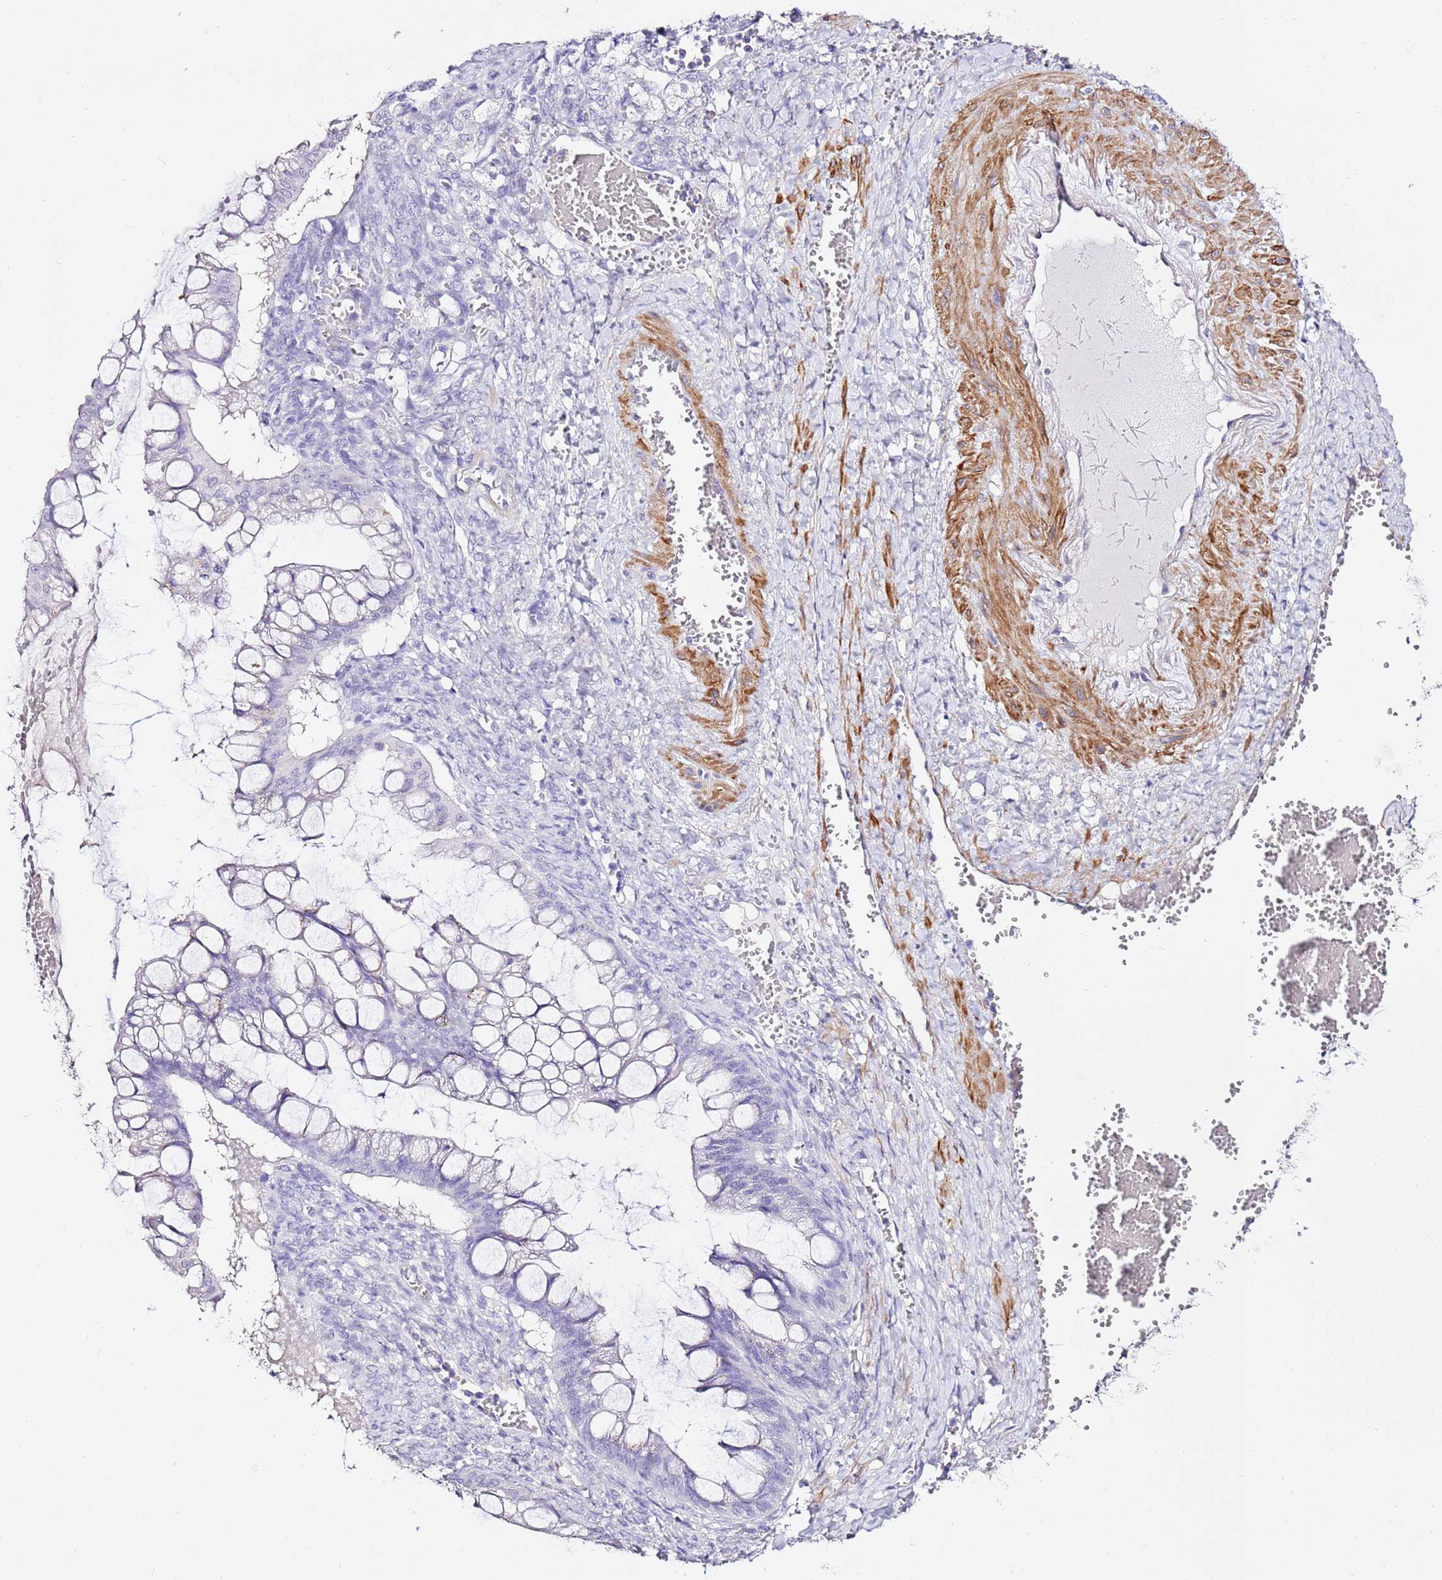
{"staining": {"intensity": "negative", "quantity": "none", "location": "none"}, "tissue": "ovarian cancer", "cell_type": "Tumor cells", "image_type": "cancer", "snomed": [{"axis": "morphology", "description": "Cystadenocarcinoma, mucinous, NOS"}, {"axis": "topography", "description": "Ovary"}], "caption": "Immunohistochemistry (IHC) histopathology image of mucinous cystadenocarcinoma (ovarian) stained for a protein (brown), which displays no expression in tumor cells.", "gene": "ART5", "patient": {"sex": "female", "age": 73}}